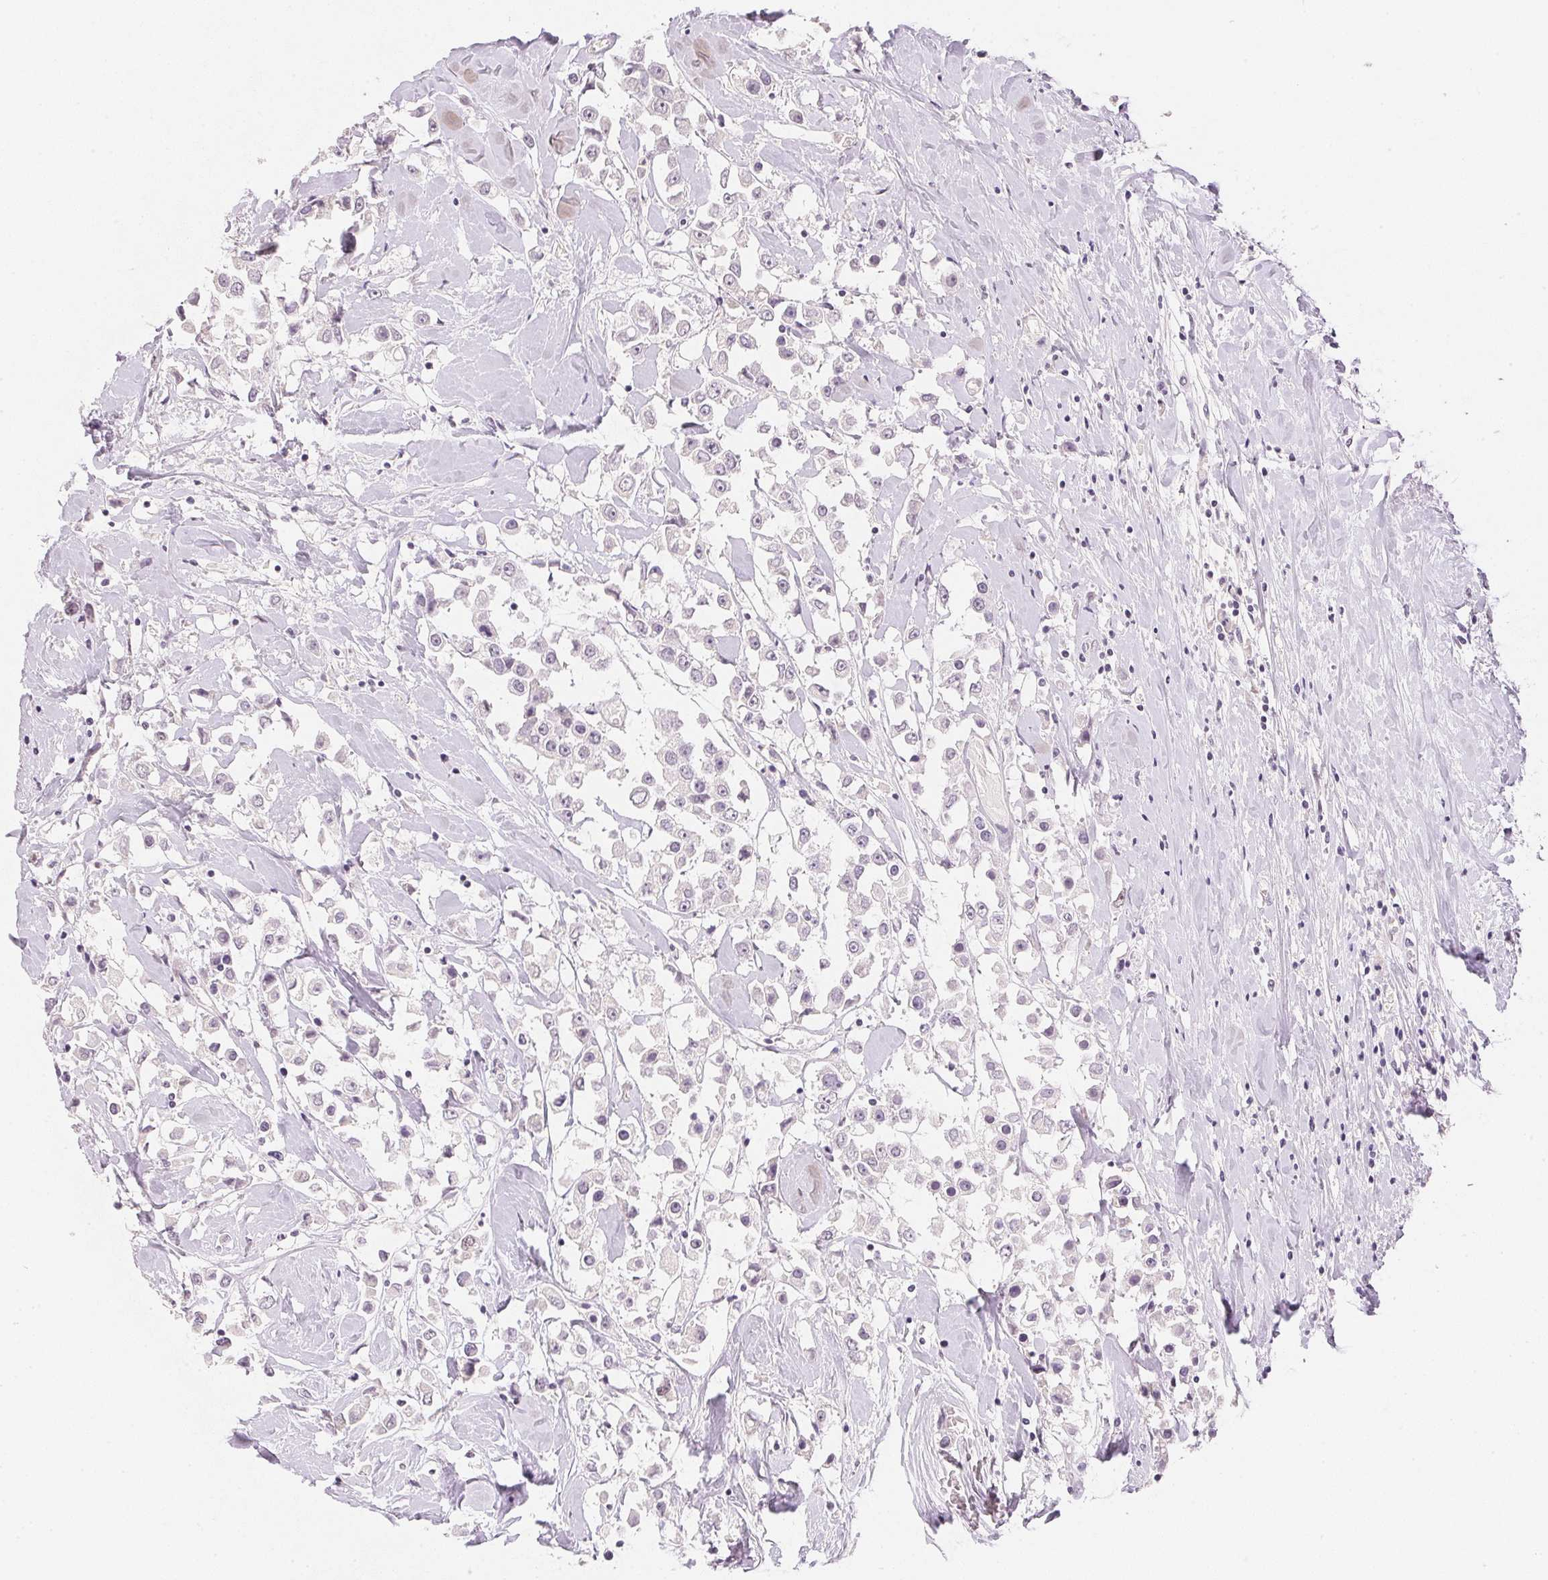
{"staining": {"intensity": "negative", "quantity": "none", "location": "none"}, "tissue": "breast cancer", "cell_type": "Tumor cells", "image_type": "cancer", "snomed": [{"axis": "morphology", "description": "Duct carcinoma"}, {"axis": "topography", "description": "Breast"}], "caption": "IHC photomicrograph of neoplastic tissue: breast intraductal carcinoma stained with DAB demonstrates no significant protein positivity in tumor cells.", "gene": "SMTN", "patient": {"sex": "female", "age": 61}}